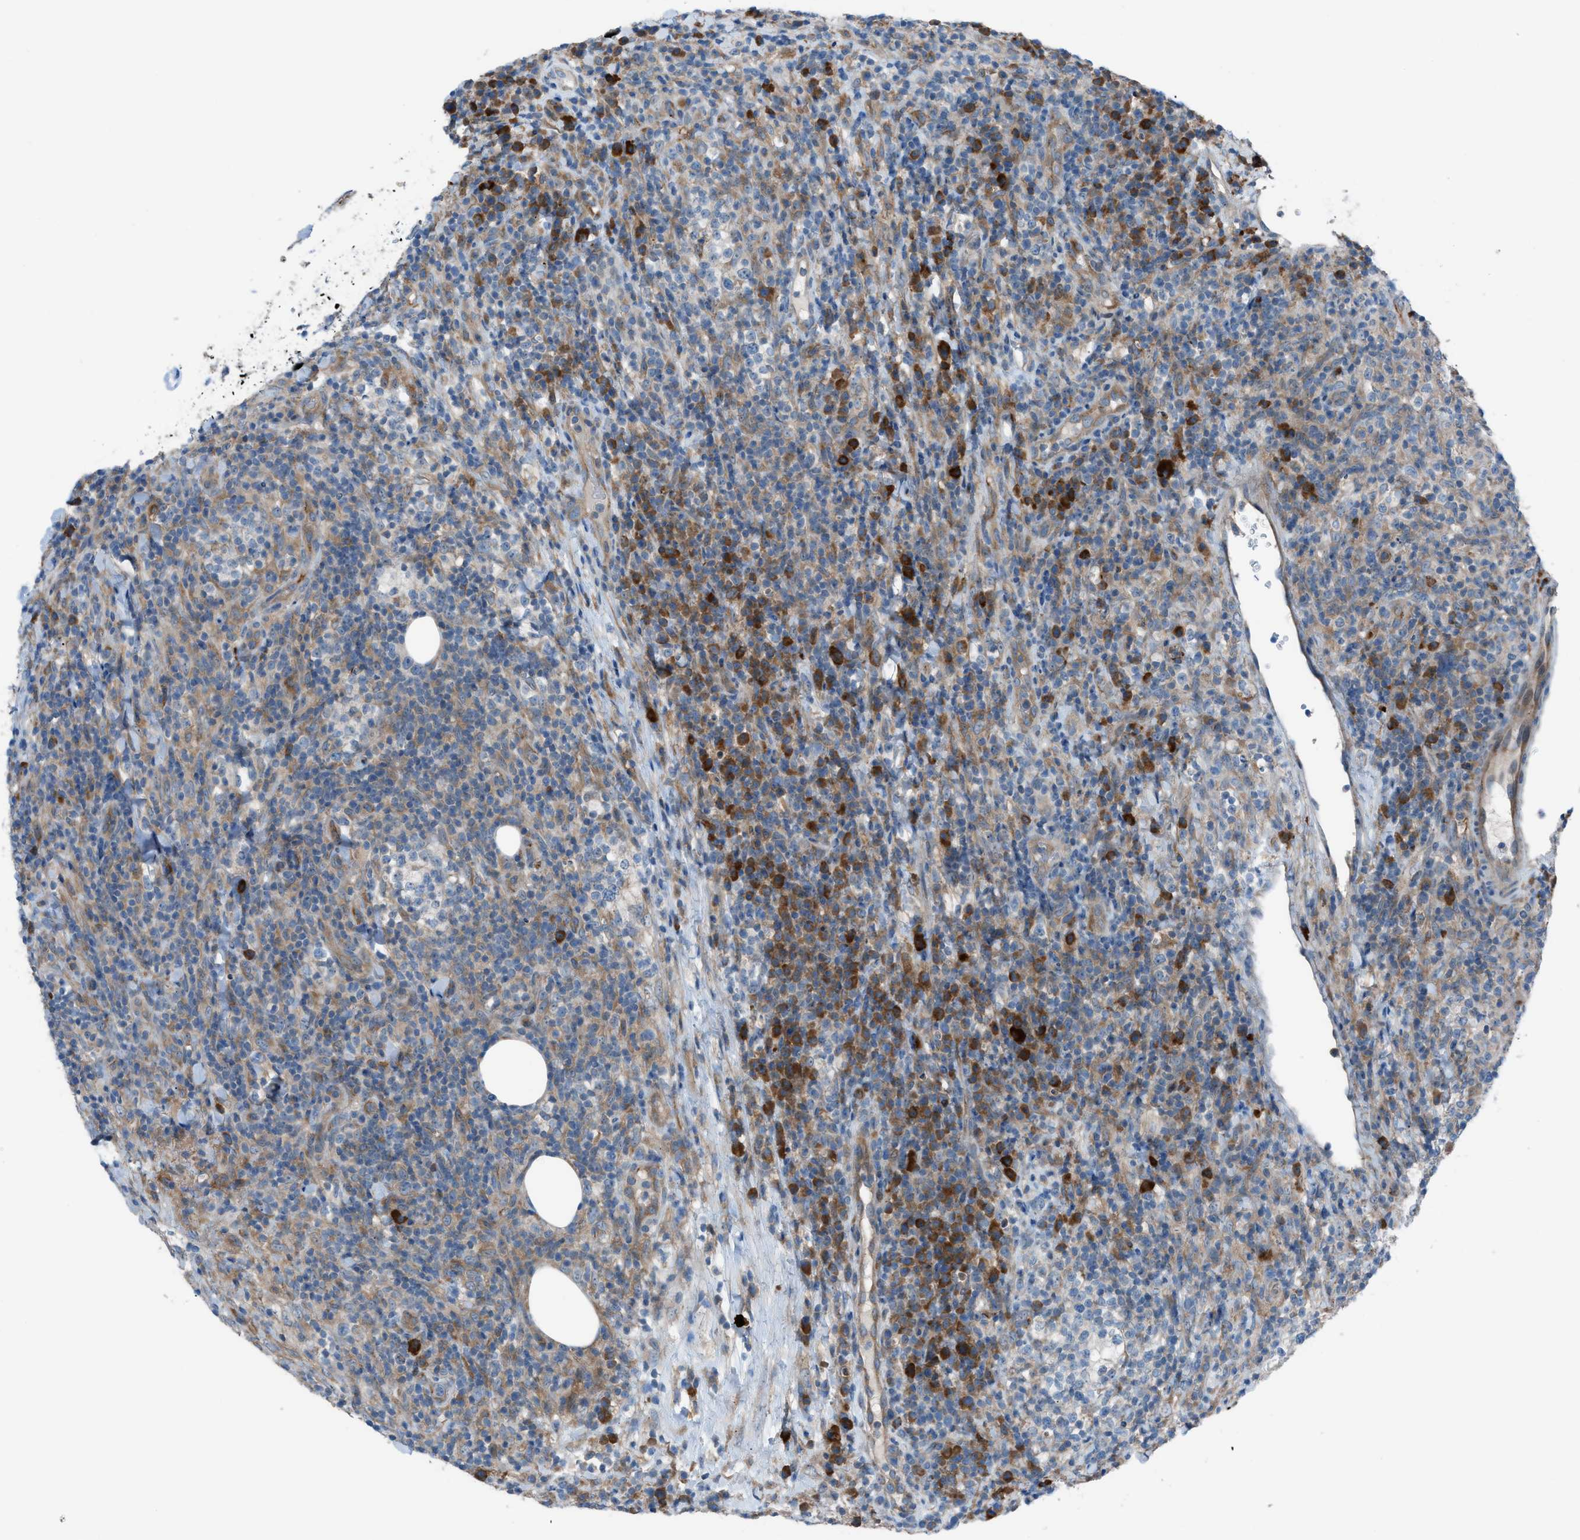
{"staining": {"intensity": "strong", "quantity": "25%-75%", "location": "cytoplasmic/membranous"}, "tissue": "lymphoma", "cell_type": "Tumor cells", "image_type": "cancer", "snomed": [{"axis": "morphology", "description": "Malignant lymphoma, non-Hodgkin's type, High grade"}, {"axis": "topography", "description": "Lymph node"}], "caption": "Human lymphoma stained with a protein marker reveals strong staining in tumor cells.", "gene": "HEG1", "patient": {"sex": "female", "age": 76}}